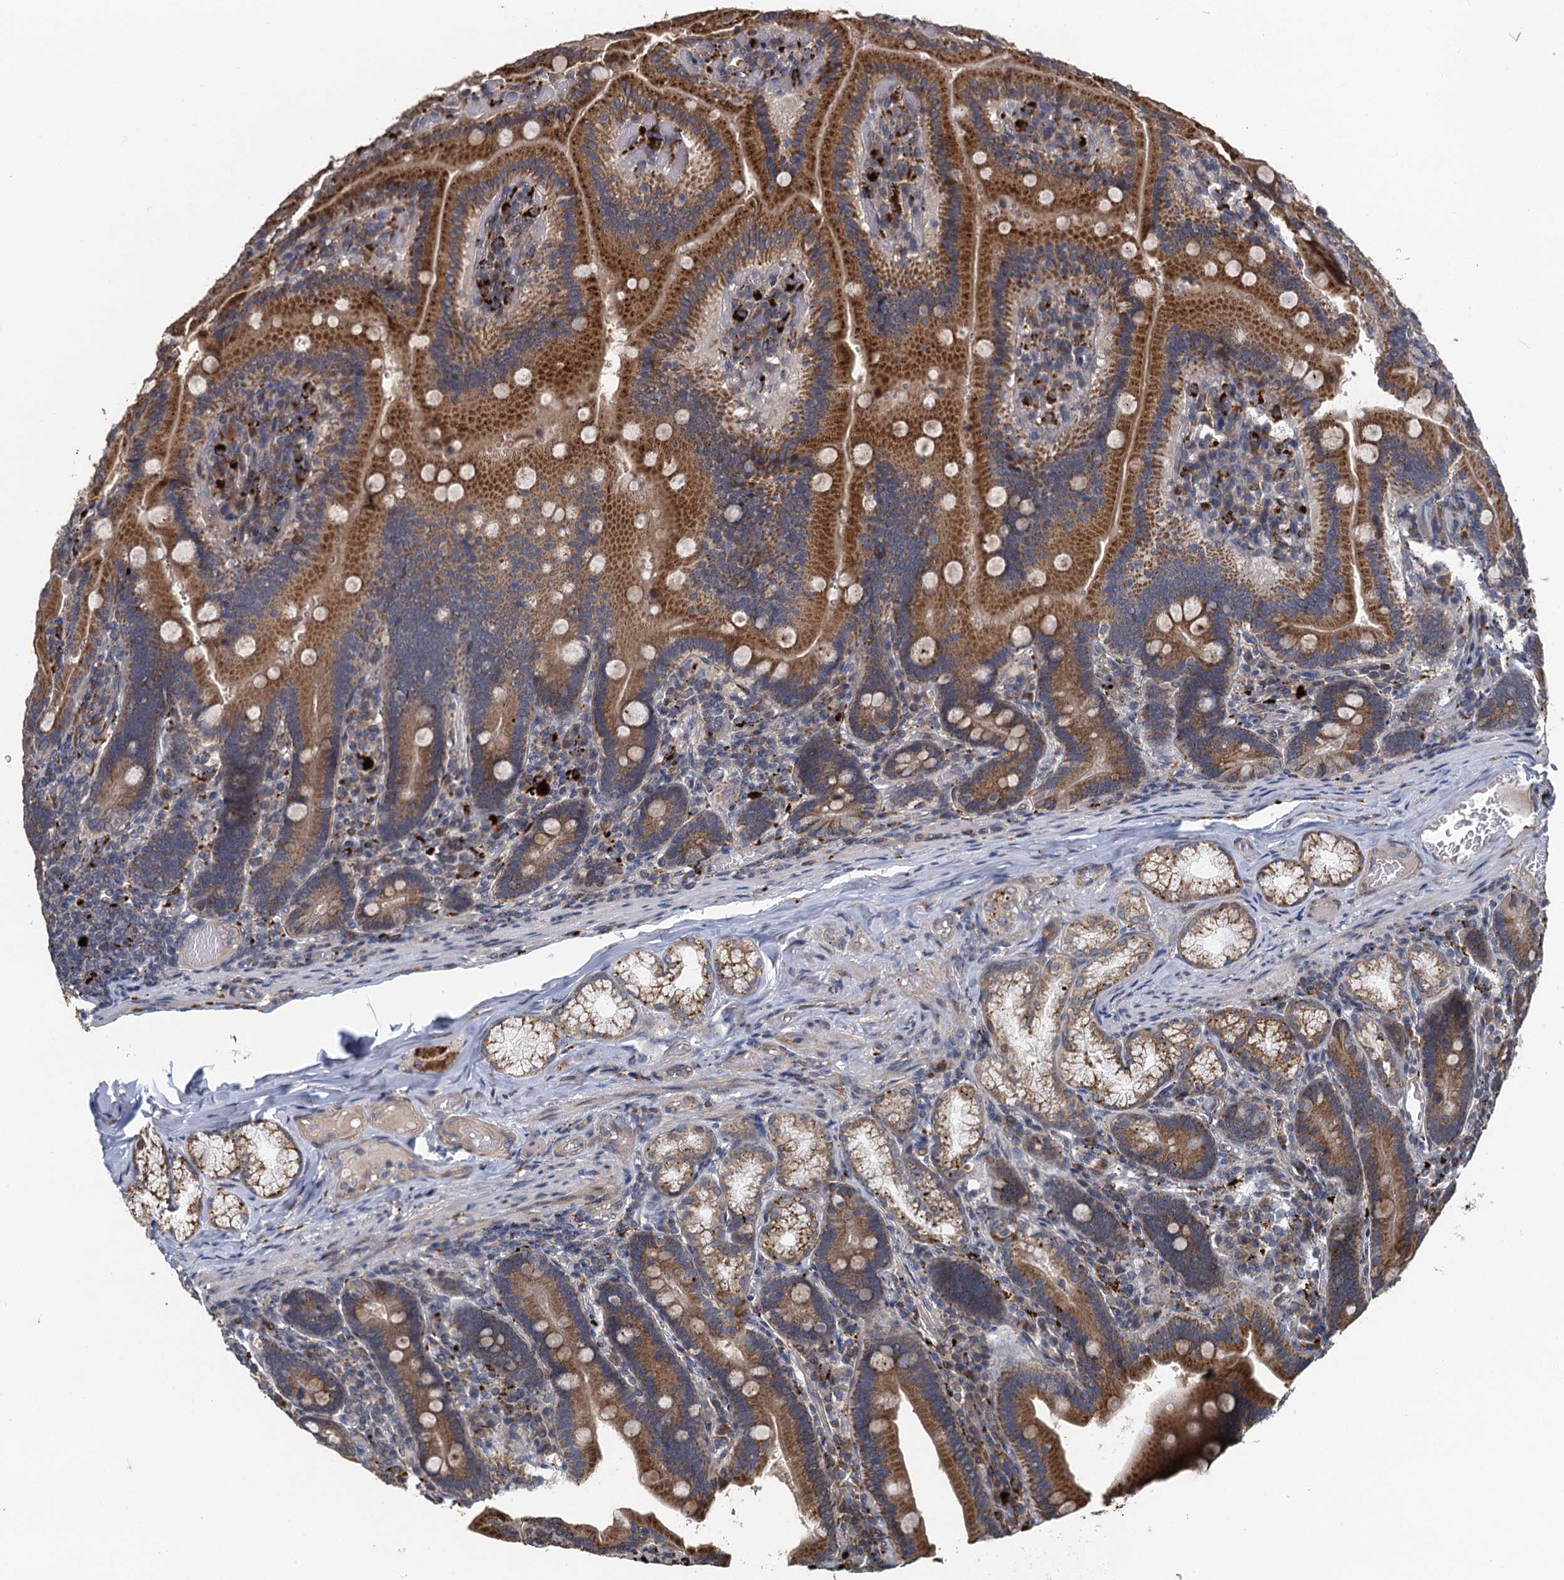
{"staining": {"intensity": "strong", "quantity": ">75%", "location": "cytoplasmic/membranous"}, "tissue": "duodenum", "cell_type": "Glandular cells", "image_type": "normal", "snomed": [{"axis": "morphology", "description": "Normal tissue, NOS"}, {"axis": "topography", "description": "Duodenum"}], "caption": "IHC photomicrograph of unremarkable duodenum stained for a protein (brown), which reveals high levels of strong cytoplasmic/membranous staining in approximately >75% of glandular cells.", "gene": "AGRN", "patient": {"sex": "female", "age": 62}}